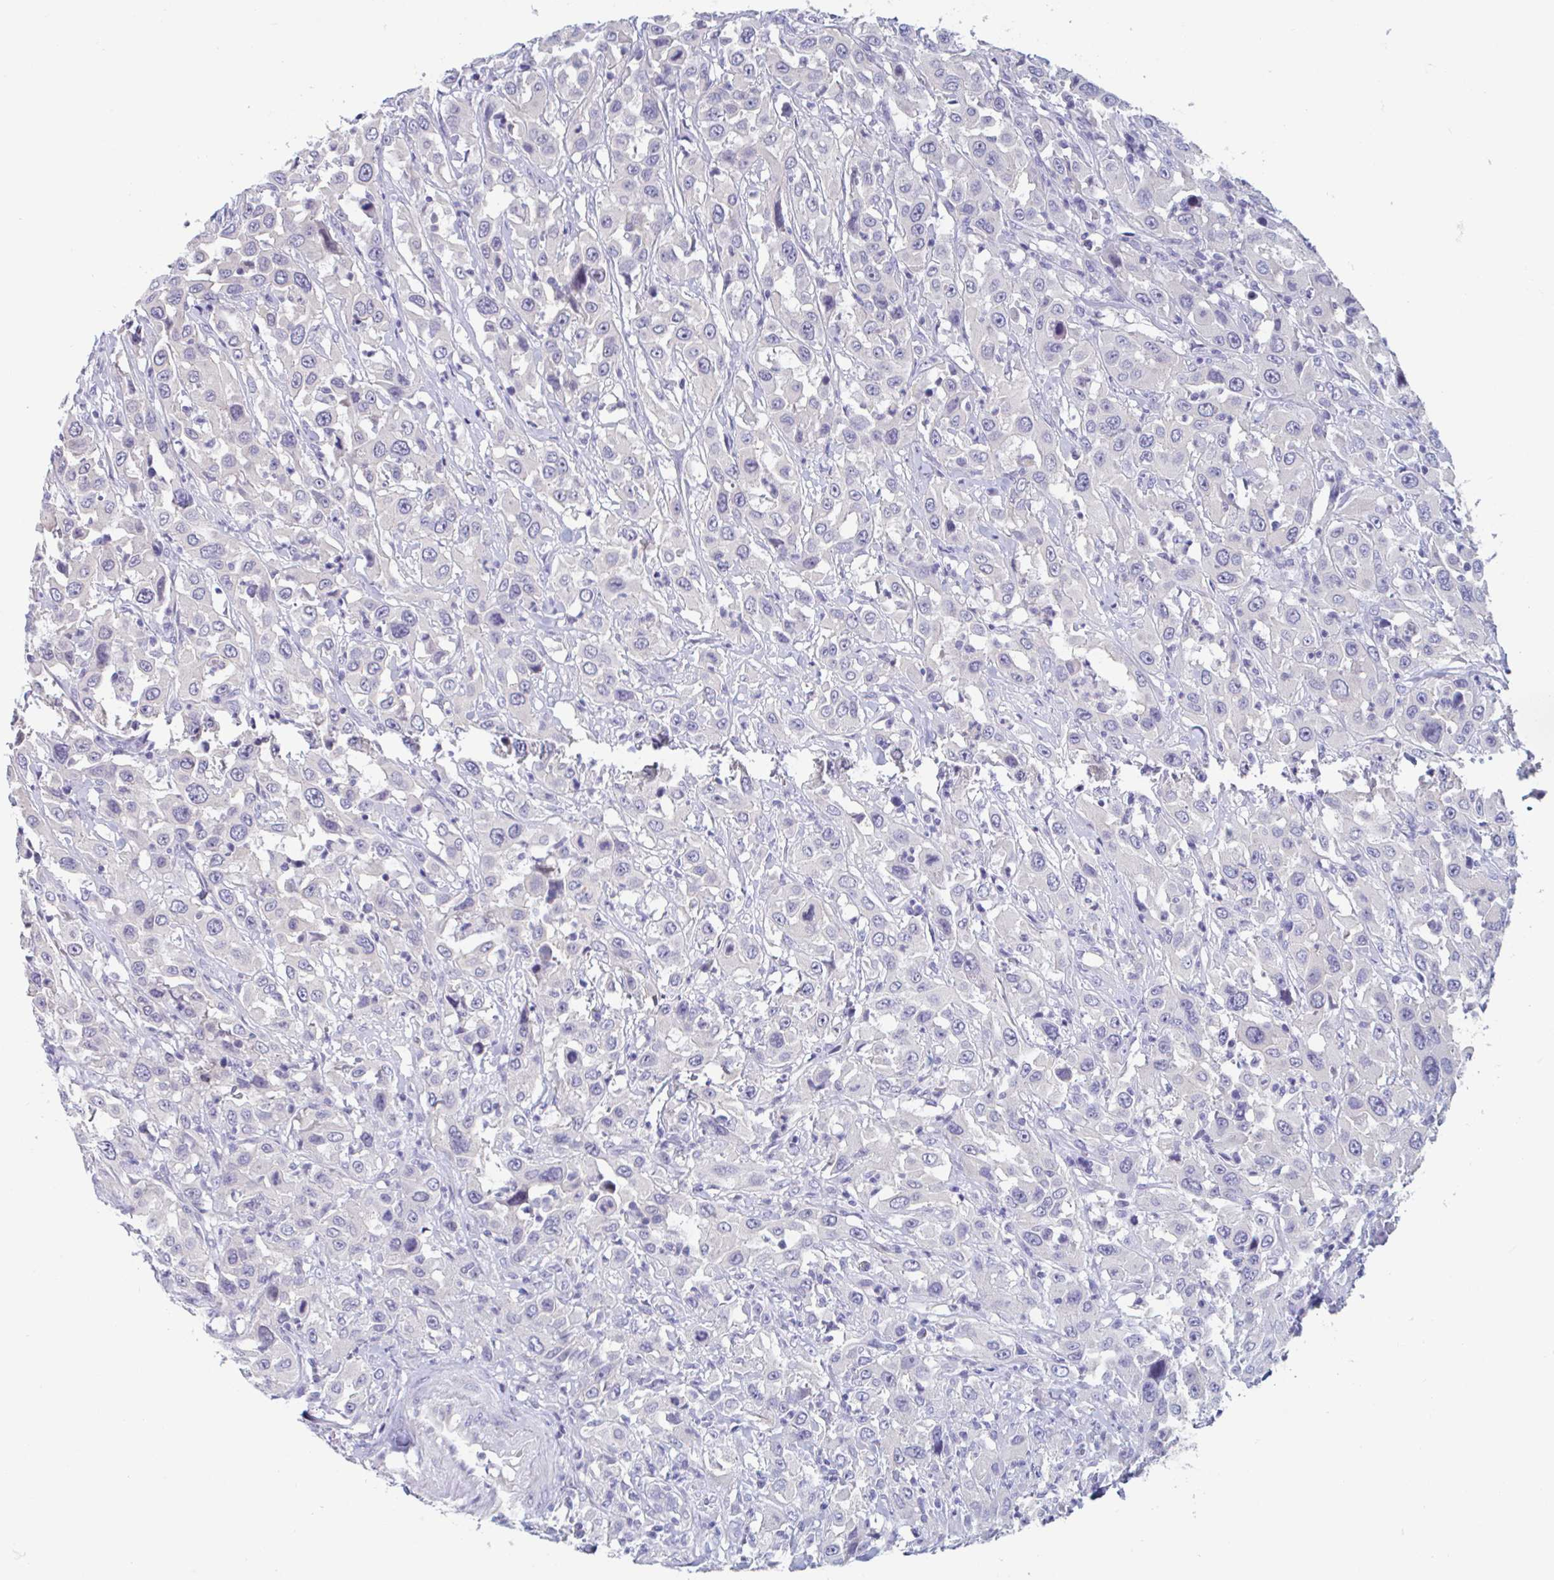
{"staining": {"intensity": "negative", "quantity": "none", "location": "none"}, "tissue": "urothelial cancer", "cell_type": "Tumor cells", "image_type": "cancer", "snomed": [{"axis": "morphology", "description": "Urothelial carcinoma, High grade"}, {"axis": "topography", "description": "Urinary bladder"}], "caption": "Urothelial cancer was stained to show a protein in brown. There is no significant positivity in tumor cells. The staining was performed using DAB to visualize the protein expression in brown, while the nuclei were stained in blue with hematoxylin (Magnification: 20x).", "gene": "UNKL", "patient": {"sex": "male", "age": 61}}